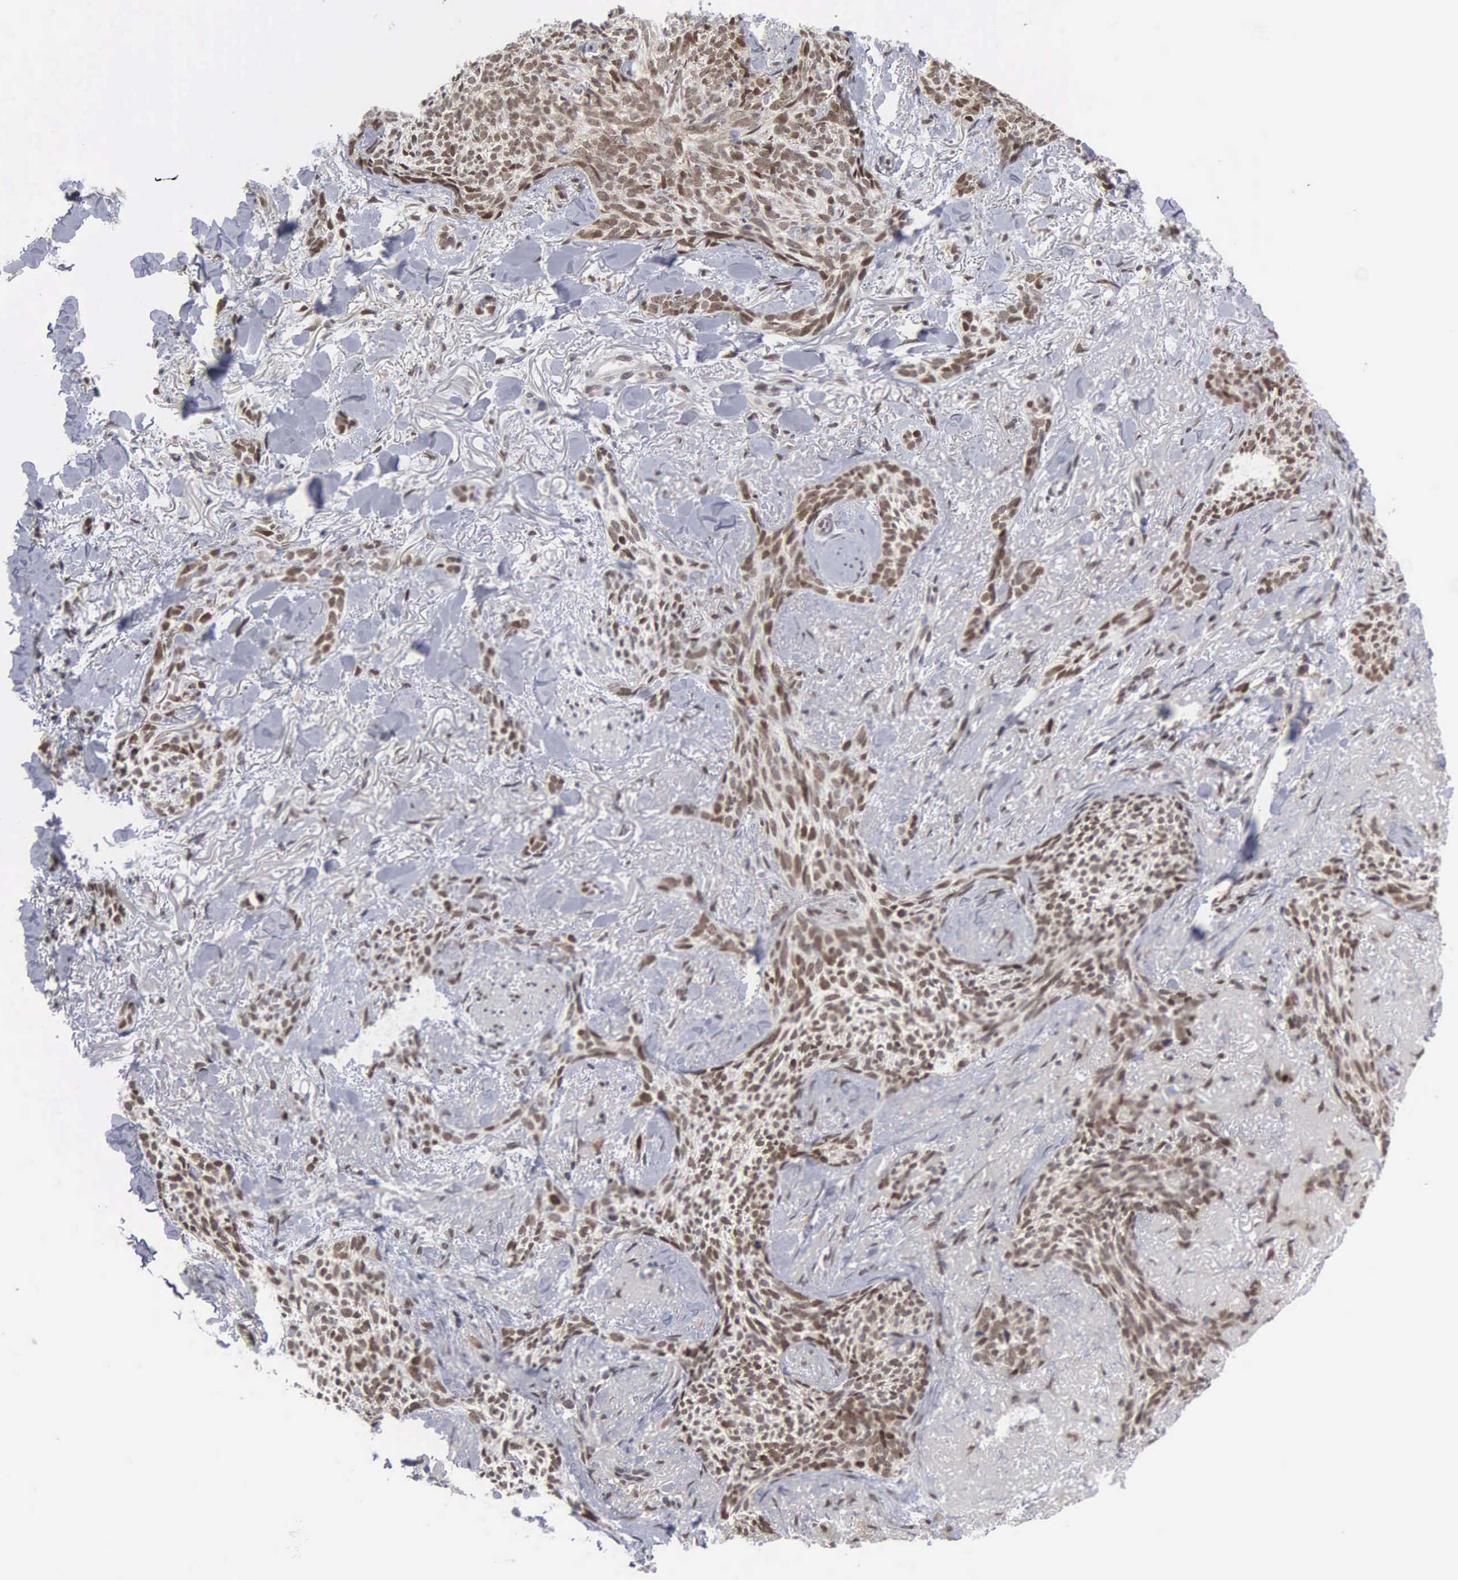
{"staining": {"intensity": "moderate", "quantity": ">75%", "location": "nuclear"}, "tissue": "skin cancer", "cell_type": "Tumor cells", "image_type": "cancer", "snomed": [{"axis": "morphology", "description": "Basal cell carcinoma"}, {"axis": "topography", "description": "Skin"}], "caption": "The image reveals a brown stain indicating the presence of a protein in the nuclear of tumor cells in skin cancer (basal cell carcinoma).", "gene": "TRMT5", "patient": {"sex": "female", "age": 81}}